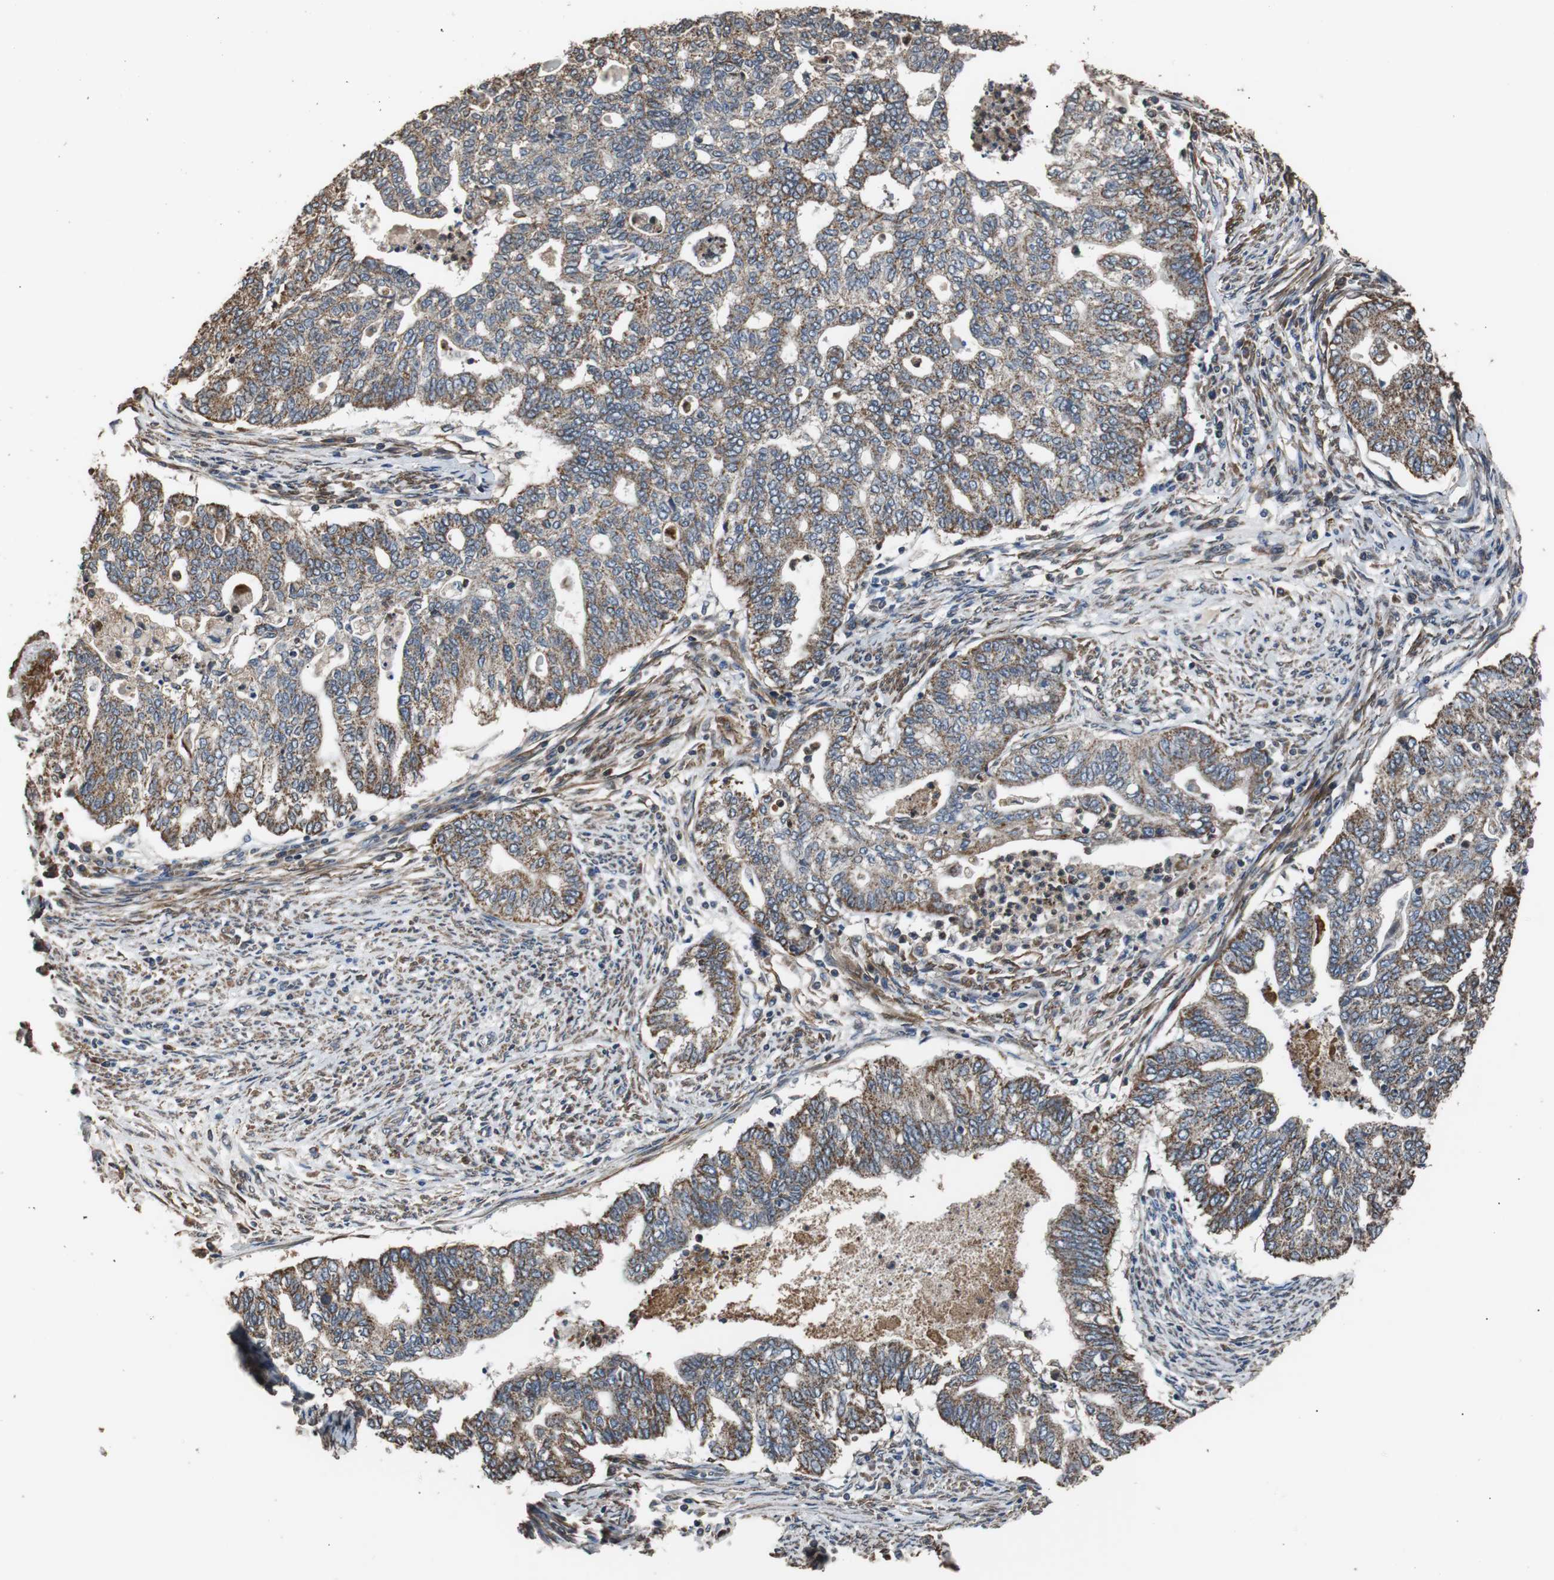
{"staining": {"intensity": "strong", "quantity": ">75%", "location": "cytoplasmic/membranous"}, "tissue": "endometrial cancer", "cell_type": "Tumor cells", "image_type": "cancer", "snomed": [{"axis": "morphology", "description": "Adenocarcinoma, NOS"}, {"axis": "topography", "description": "Endometrium"}], "caption": "Endometrial cancer tissue demonstrates strong cytoplasmic/membranous staining in about >75% of tumor cells The staining was performed using DAB, with brown indicating positive protein expression. Nuclei are stained blue with hematoxylin.", "gene": "PITRM1", "patient": {"sex": "female", "age": 79}}